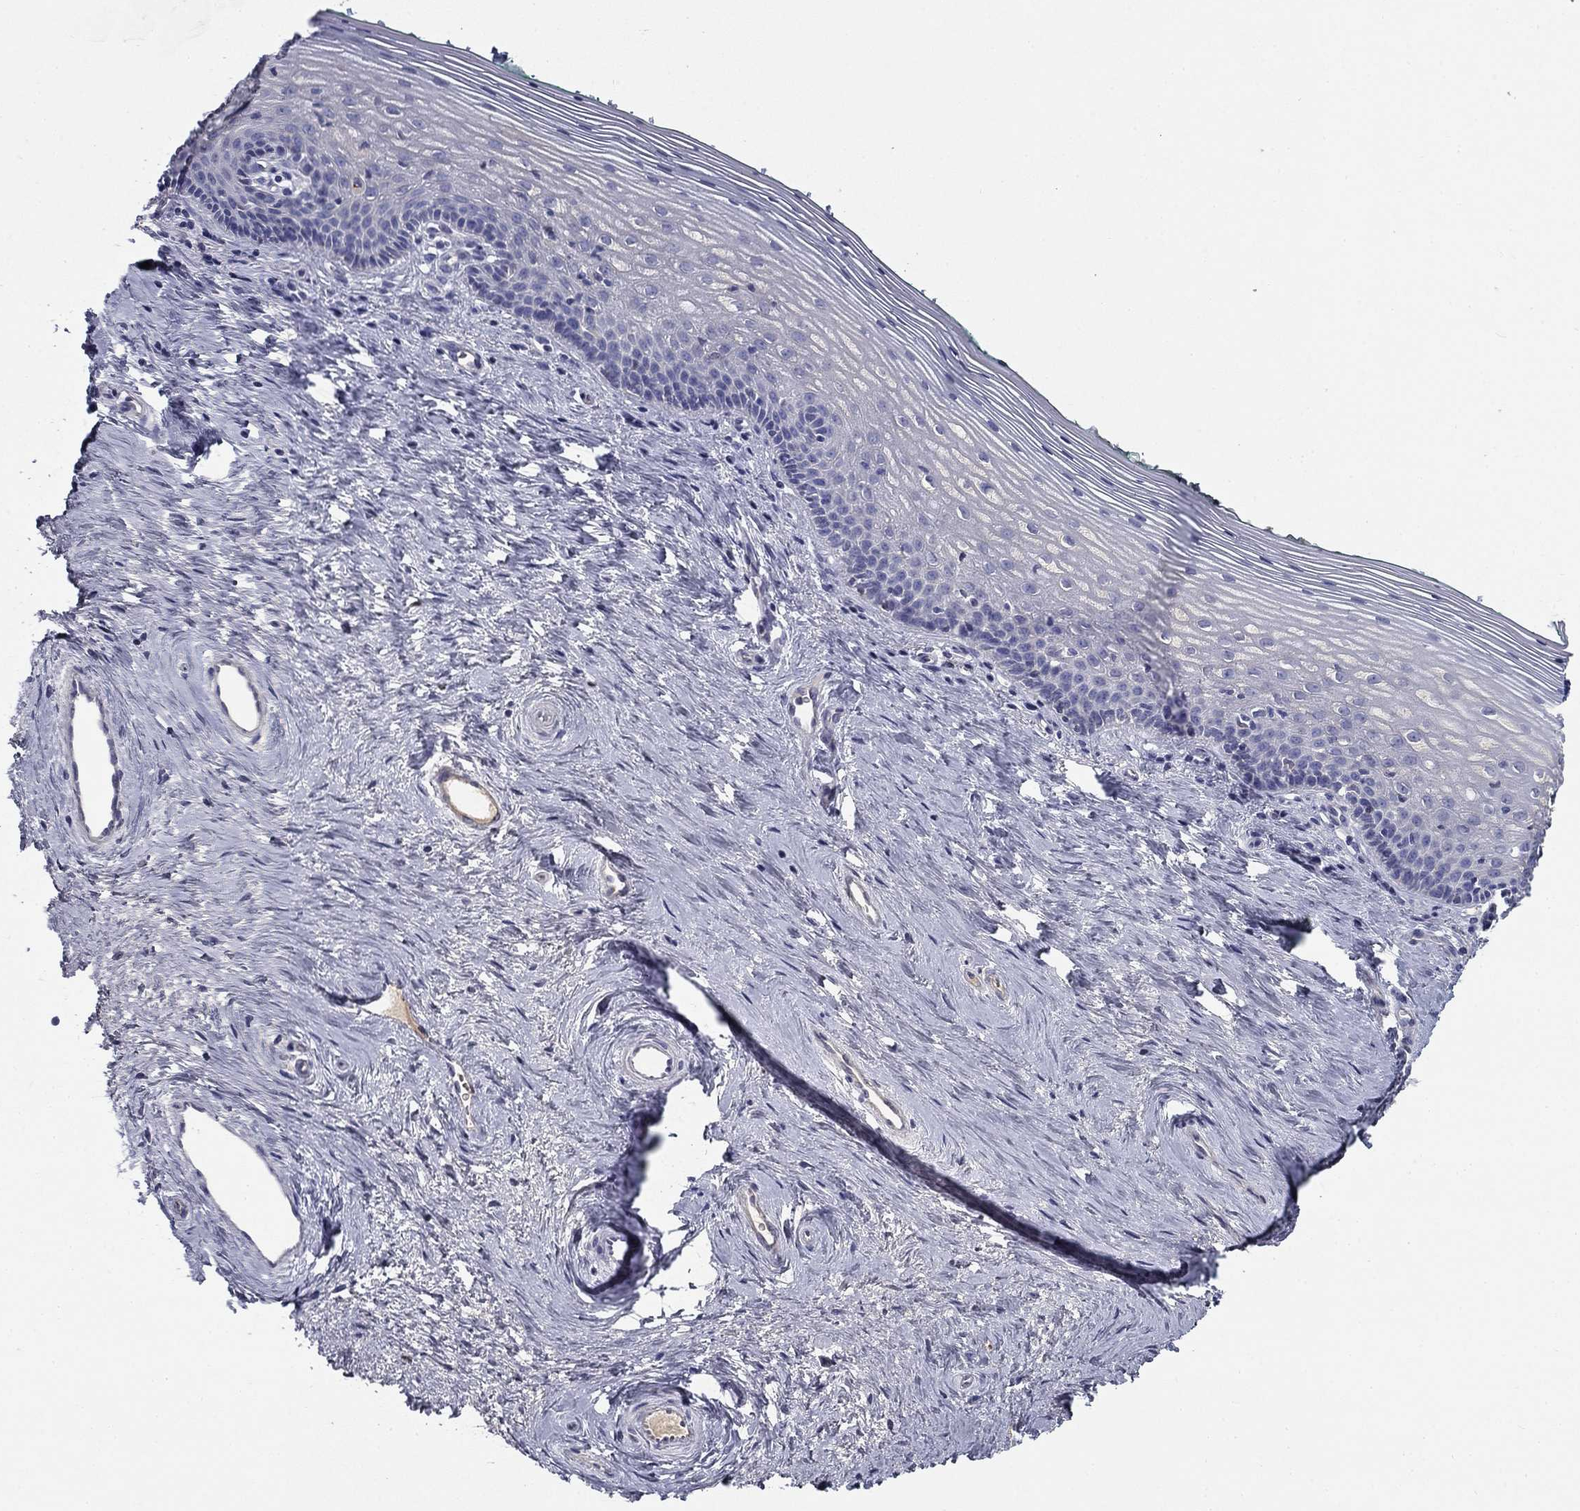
{"staining": {"intensity": "negative", "quantity": "none", "location": "none"}, "tissue": "vagina", "cell_type": "Squamous epithelial cells", "image_type": "normal", "snomed": [{"axis": "morphology", "description": "Normal tissue, NOS"}, {"axis": "topography", "description": "Vagina"}], "caption": "This is an immunohistochemistry histopathology image of benign vagina. There is no positivity in squamous epithelial cells.", "gene": "CPLX4", "patient": {"sex": "female", "age": 45}}